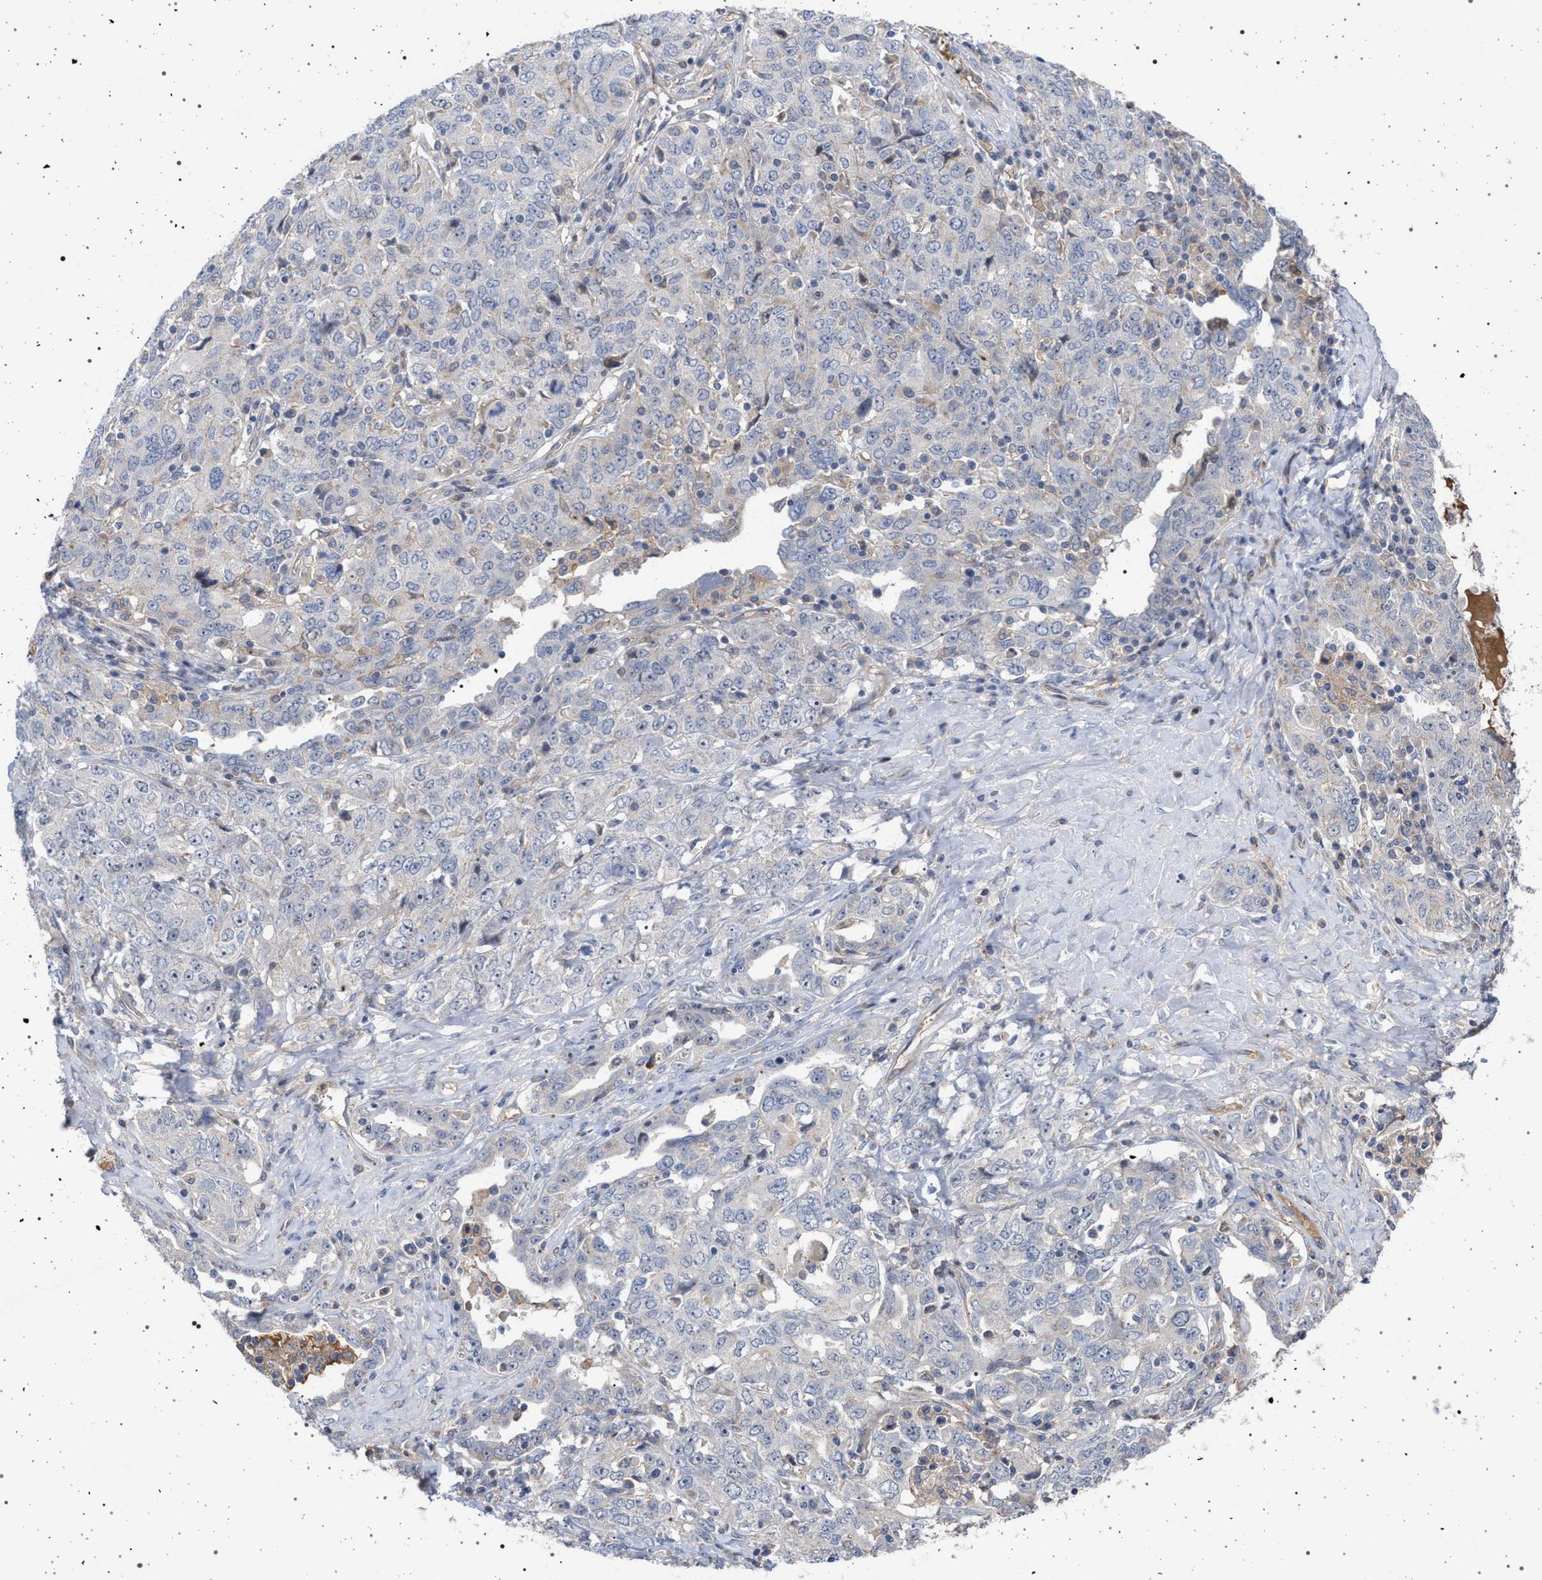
{"staining": {"intensity": "negative", "quantity": "none", "location": "none"}, "tissue": "ovarian cancer", "cell_type": "Tumor cells", "image_type": "cancer", "snomed": [{"axis": "morphology", "description": "Carcinoma, endometroid"}, {"axis": "topography", "description": "Ovary"}], "caption": "IHC image of neoplastic tissue: endometroid carcinoma (ovarian) stained with DAB (3,3'-diaminobenzidine) exhibits no significant protein staining in tumor cells.", "gene": "RBM48", "patient": {"sex": "female", "age": 62}}